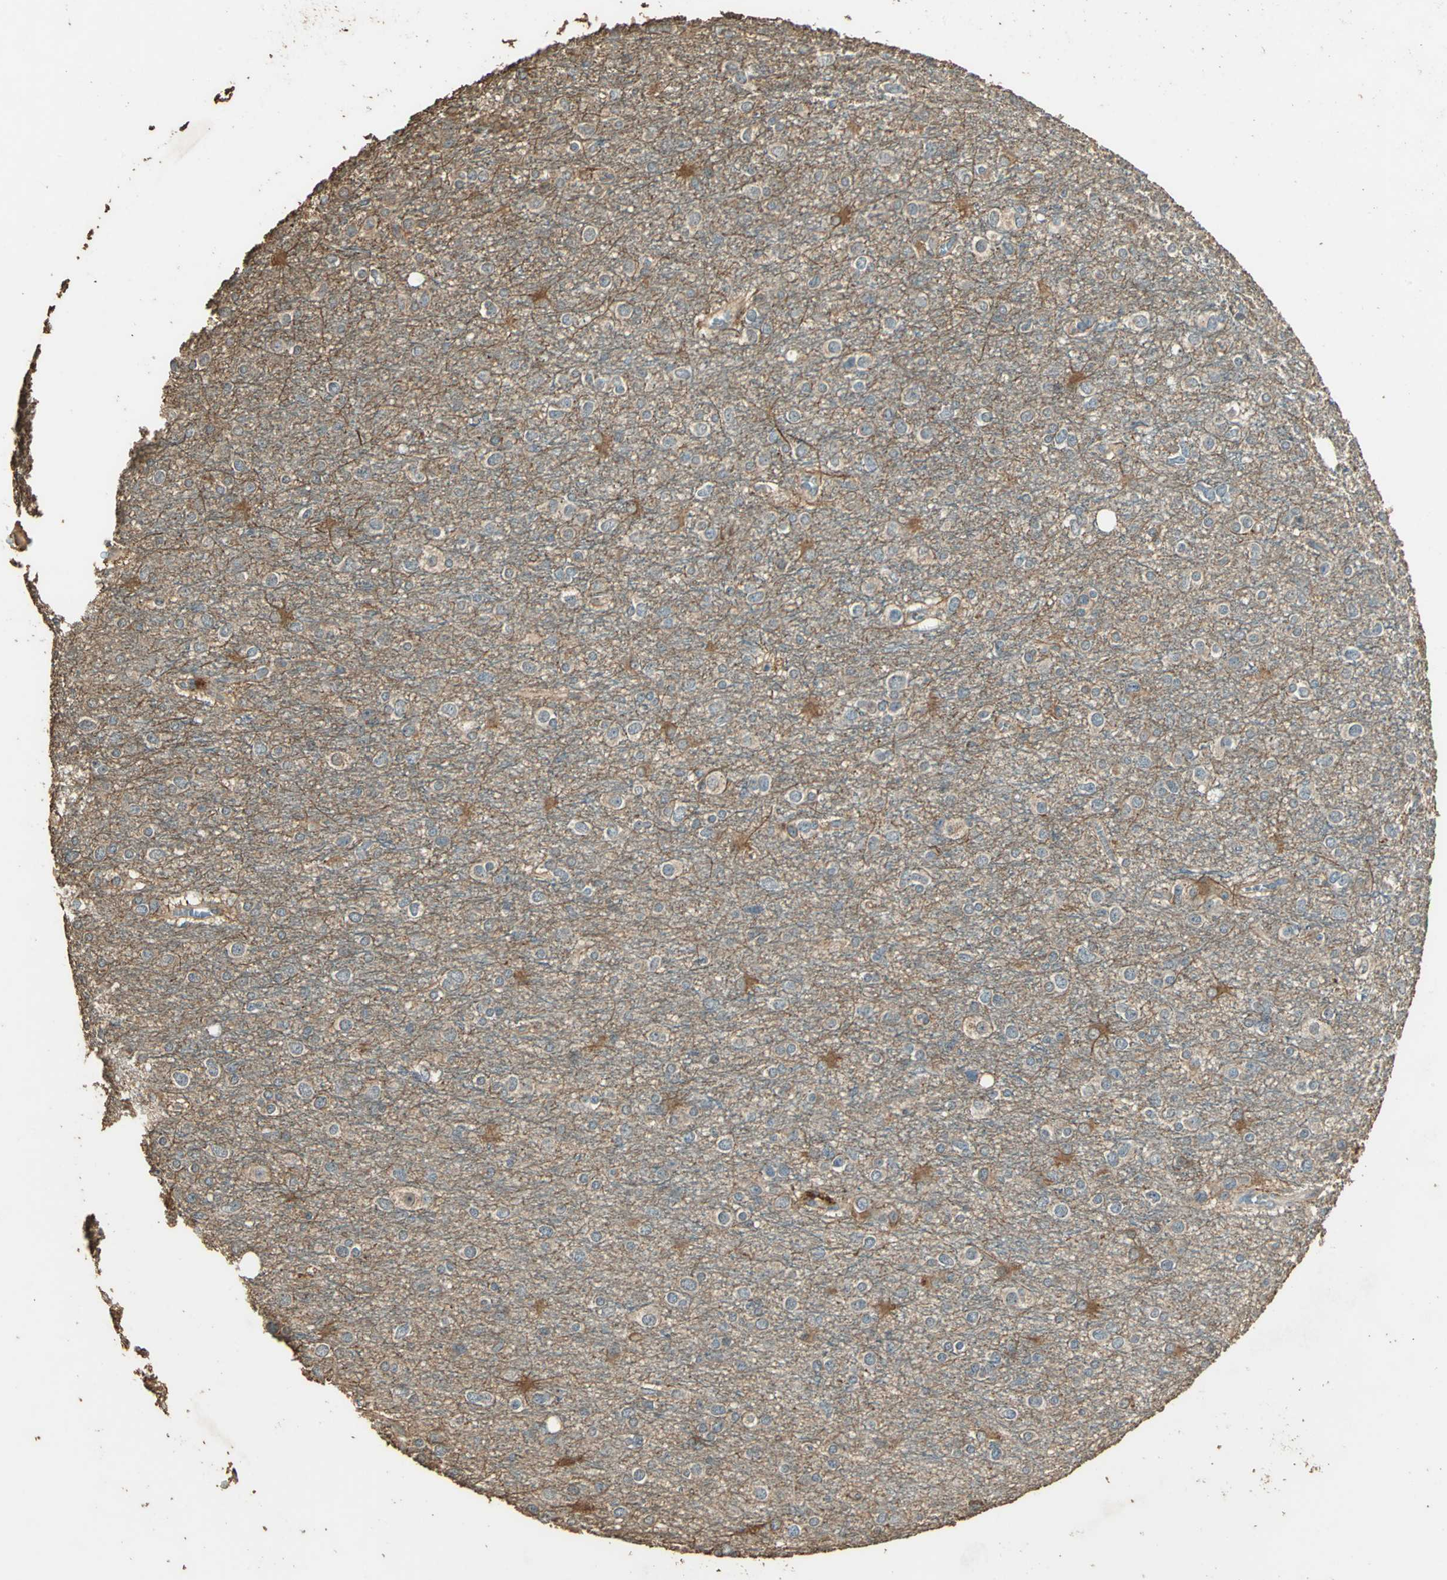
{"staining": {"intensity": "moderate", "quantity": ">75%", "location": "cytoplasmic/membranous"}, "tissue": "glioma", "cell_type": "Tumor cells", "image_type": "cancer", "snomed": [{"axis": "morphology", "description": "Glioma, malignant, Low grade"}, {"axis": "topography", "description": "Brain"}], "caption": "Immunohistochemical staining of malignant low-grade glioma demonstrates moderate cytoplasmic/membranous protein expression in about >75% of tumor cells. The protein is stained brown, and the nuclei are stained in blue (DAB IHC with brightfield microscopy, high magnification).", "gene": "TMPRSS4", "patient": {"sex": "male", "age": 42}}